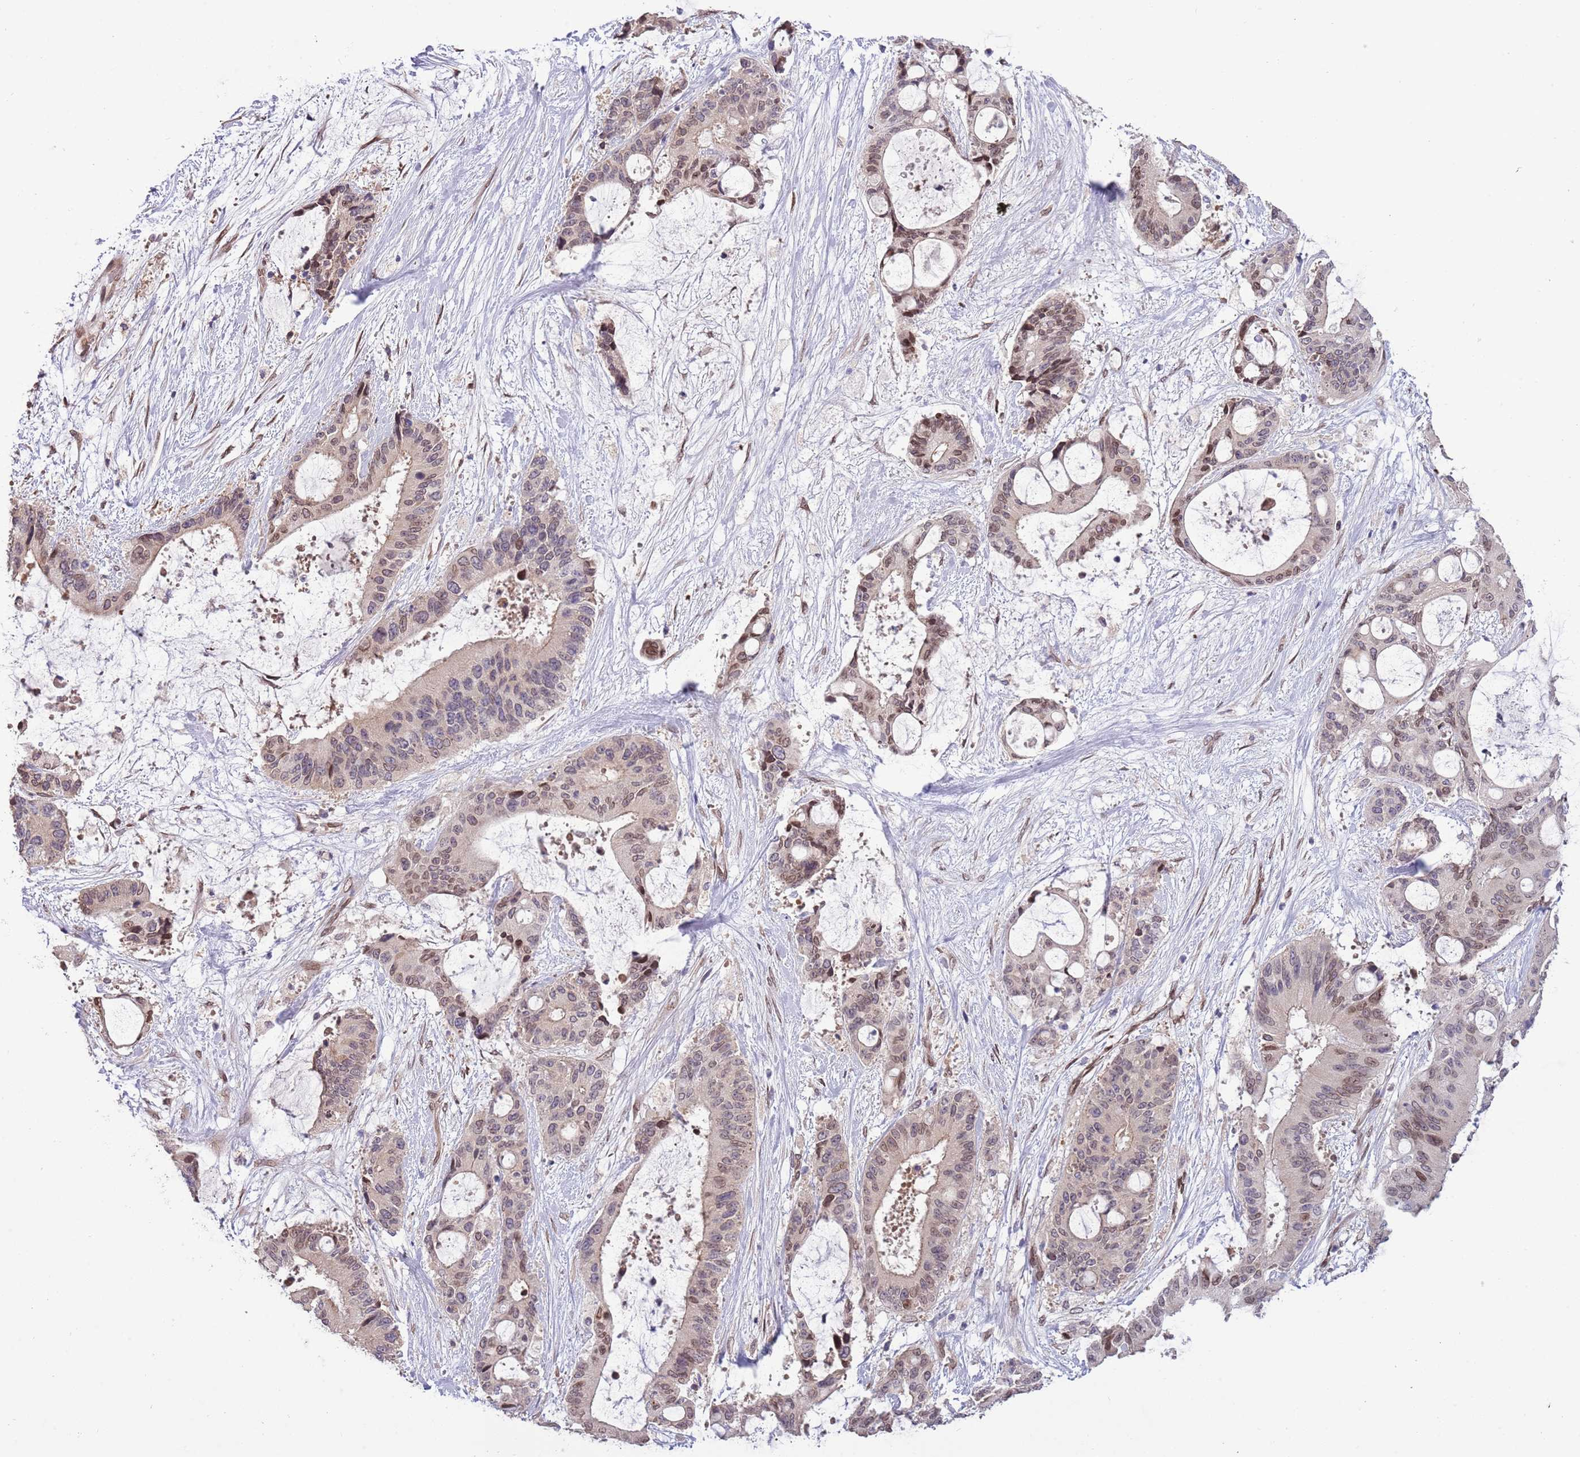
{"staining": {"intensity": "weak", "quantity": "25%-75%", "location": "nuclear"}, "tissue": "liver cancer", "cell_type": "Tumor cells", "image_type": "cancer", "snomed": [{"axis": "morphology", "description": "Normal tissue, NOS"}, {"axis": "morphology", "description": "Cholangiocarcinoma"}, {"axis": "topography", "description": "Liver"}, {"axis": "topography", "description": "Peripheral nerve tissue"}], "caption": "Immunohistochemical staining of human liver cancer (cholangiocarcinoma) displays low levels of weak nuclear protein positivity in about 25%-75% of tumor cells. (brown staining indicates protein expression, while blue staining denotes nuclei).", "gene": "ZNF665", "patient": {"sex": "female", "age": 73}}